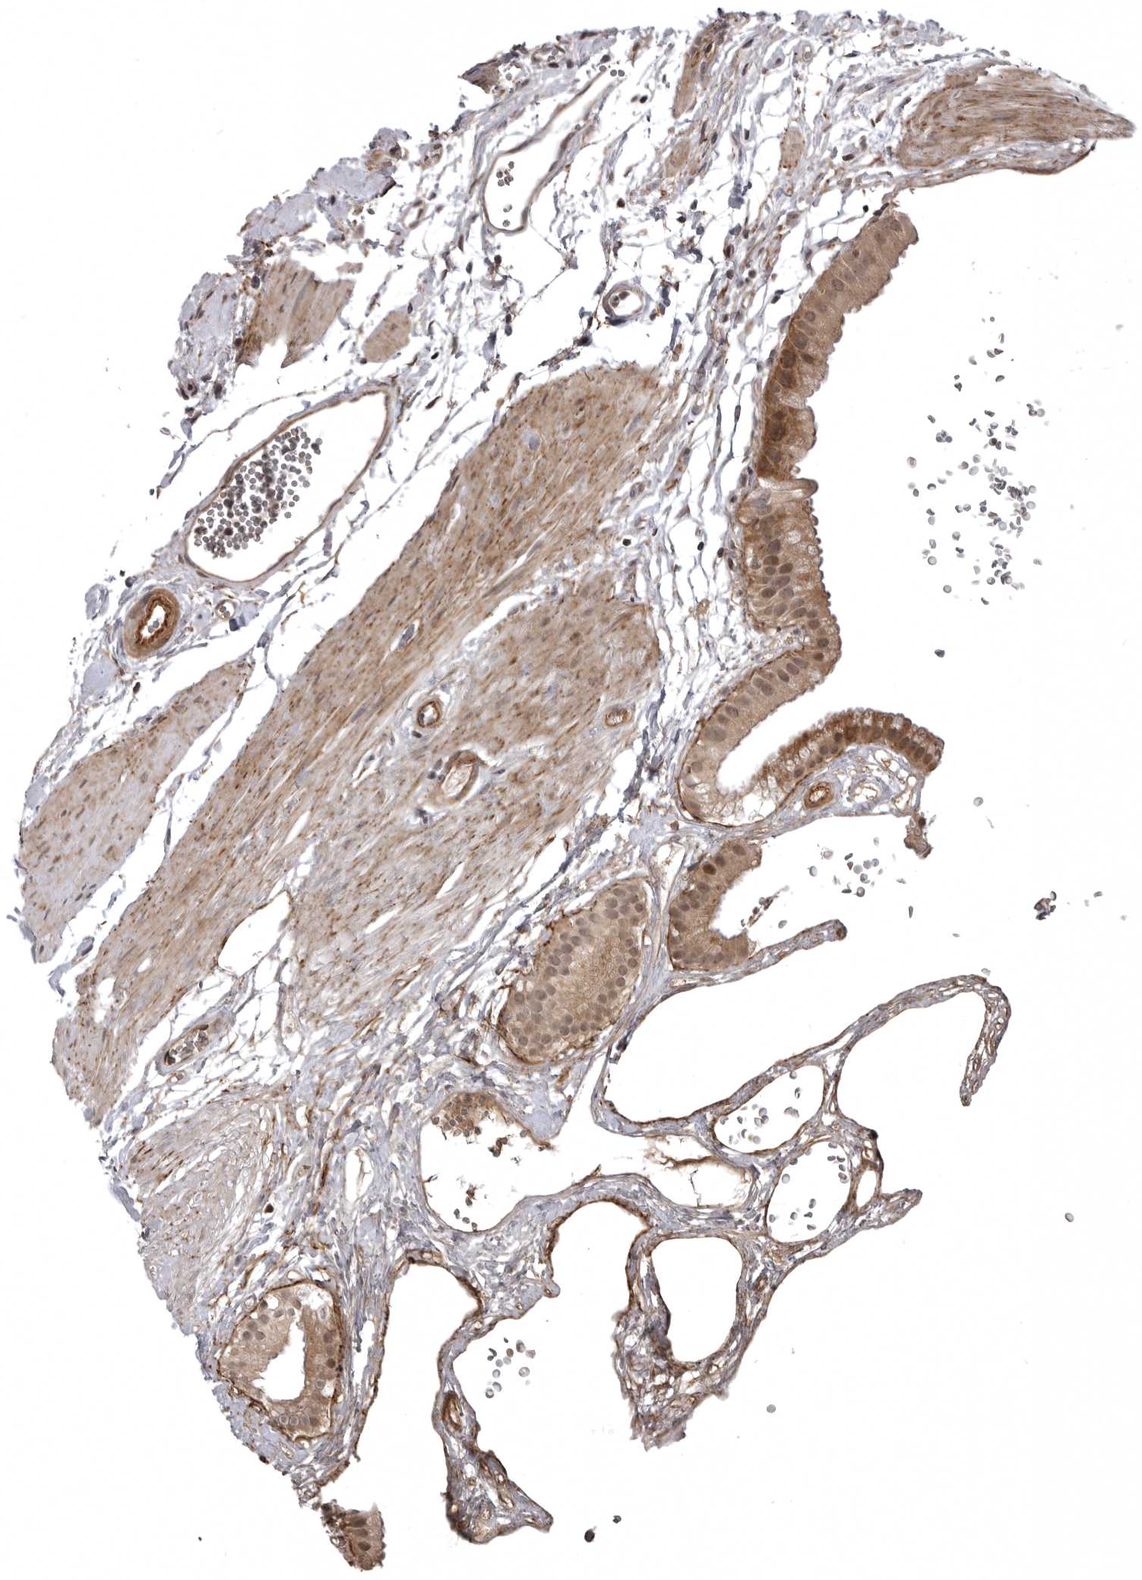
{"staining": {"intensity": "moderate", "quantity": ">75%", "location": "cytoplasmic/membranous,nuclear"}, "tissue": "gallbladder", "cell_type": "Glandular cells", "image_type": "normal", "snomed": [{"axis": "morphology", "description": "Normal tissue, NOS"}, {"axis": "topography", "description": "Gallbladder"}], "caption": "Gallbladder stained with DAB immunohistochemistry (IHC) exhibits medium levels of moderate cytoplasmic/membranous,nuclear positivity in approximately >75% of glandular cells. The staining was performed using DAB to visualize the protein expression in brown, while the nuclei were stained in blue with hematoxylin (Magnification: 20x).", "gene": "SNX16", "patient": {"sex": "female", "age": 64}}